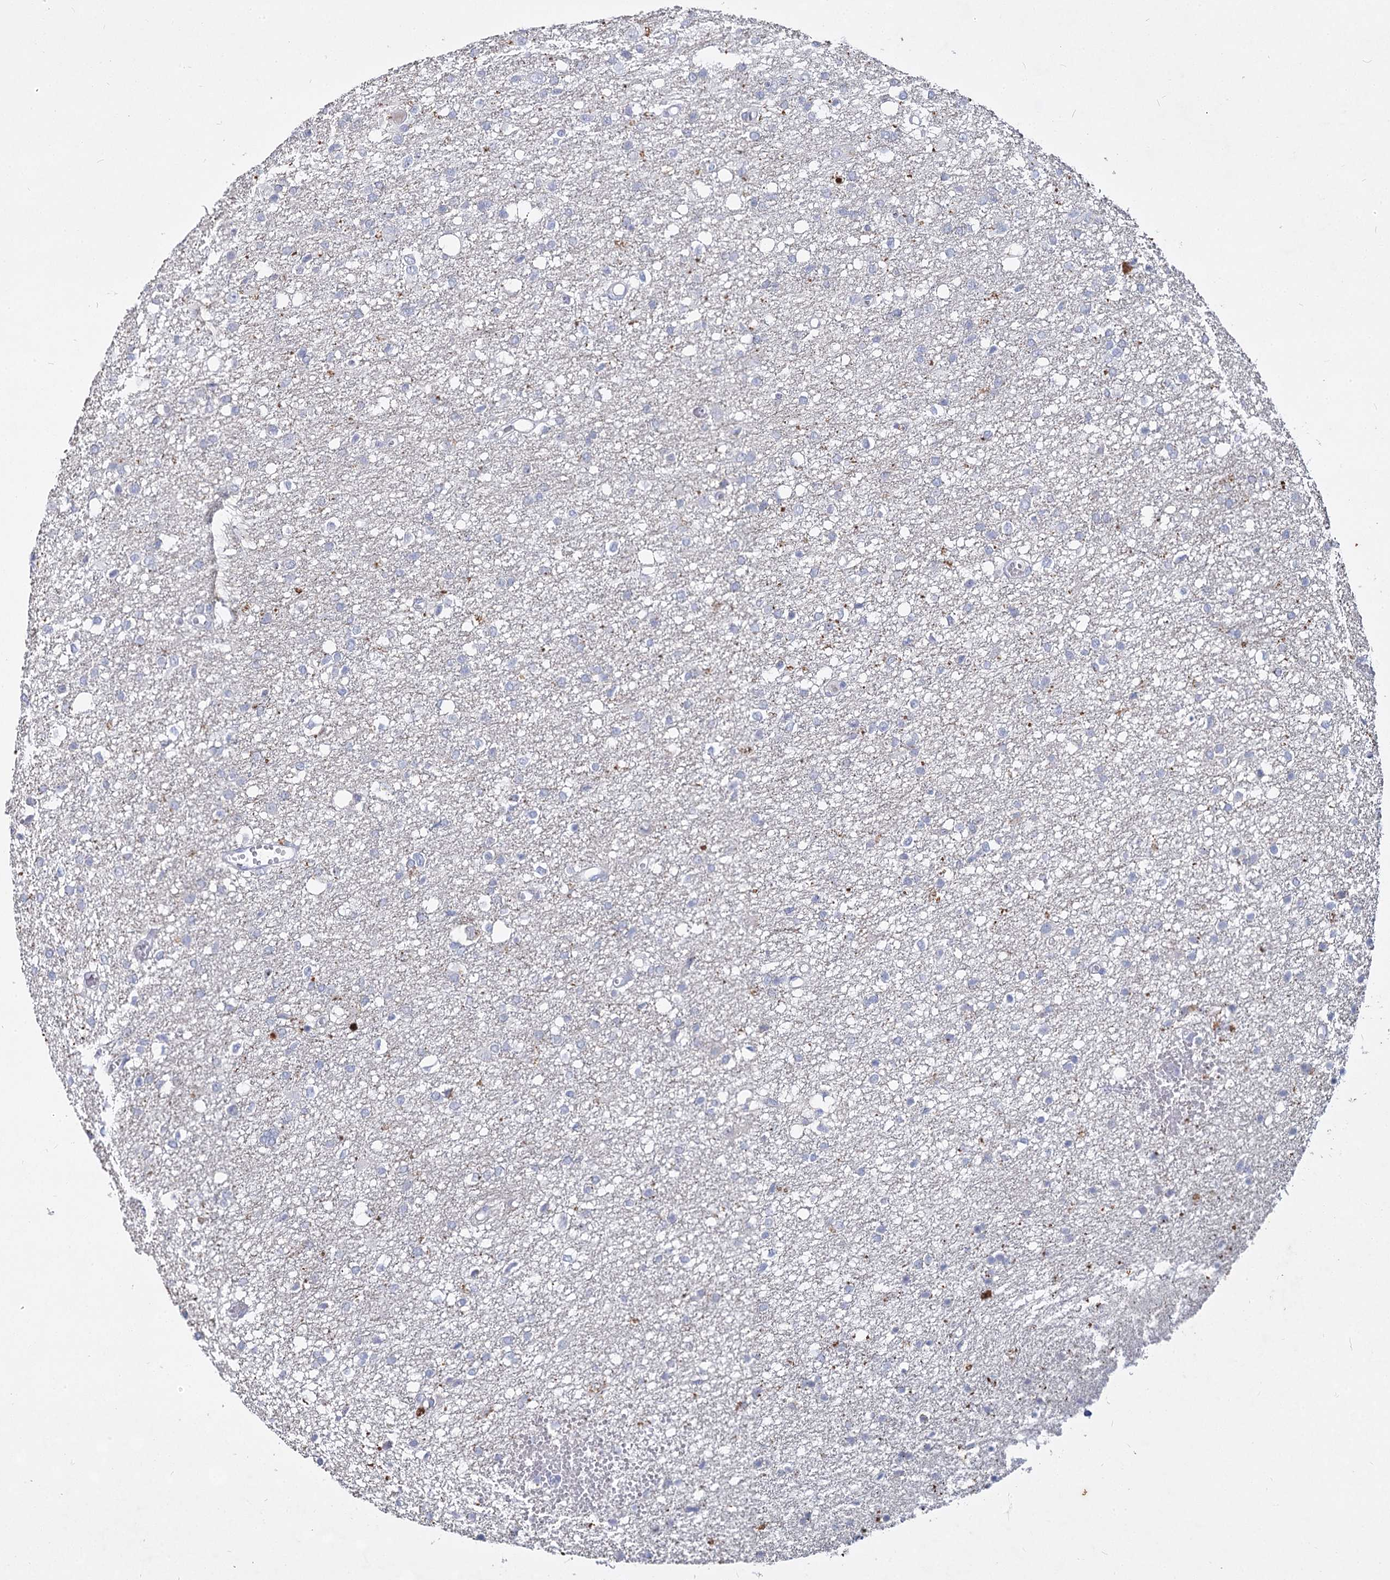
{"staining": {"intensity": "negative", "quantity": "none", "location": "none"}, "tissue": "glioma", "cell_type": "Tumor cells", "image_type": "cancer", "snomed": [{"axis": "morphology", "description": "Glioma, malignant, High grade"}, {"axis": "topography", "description": "Brain"}], "caption": "Immunohistochemistry image of human glioma stained for a protein (brown), which shows no staining in tumor cells.", "gene": "CCDC73", "patient": {"sex": "female", "age": 59}}